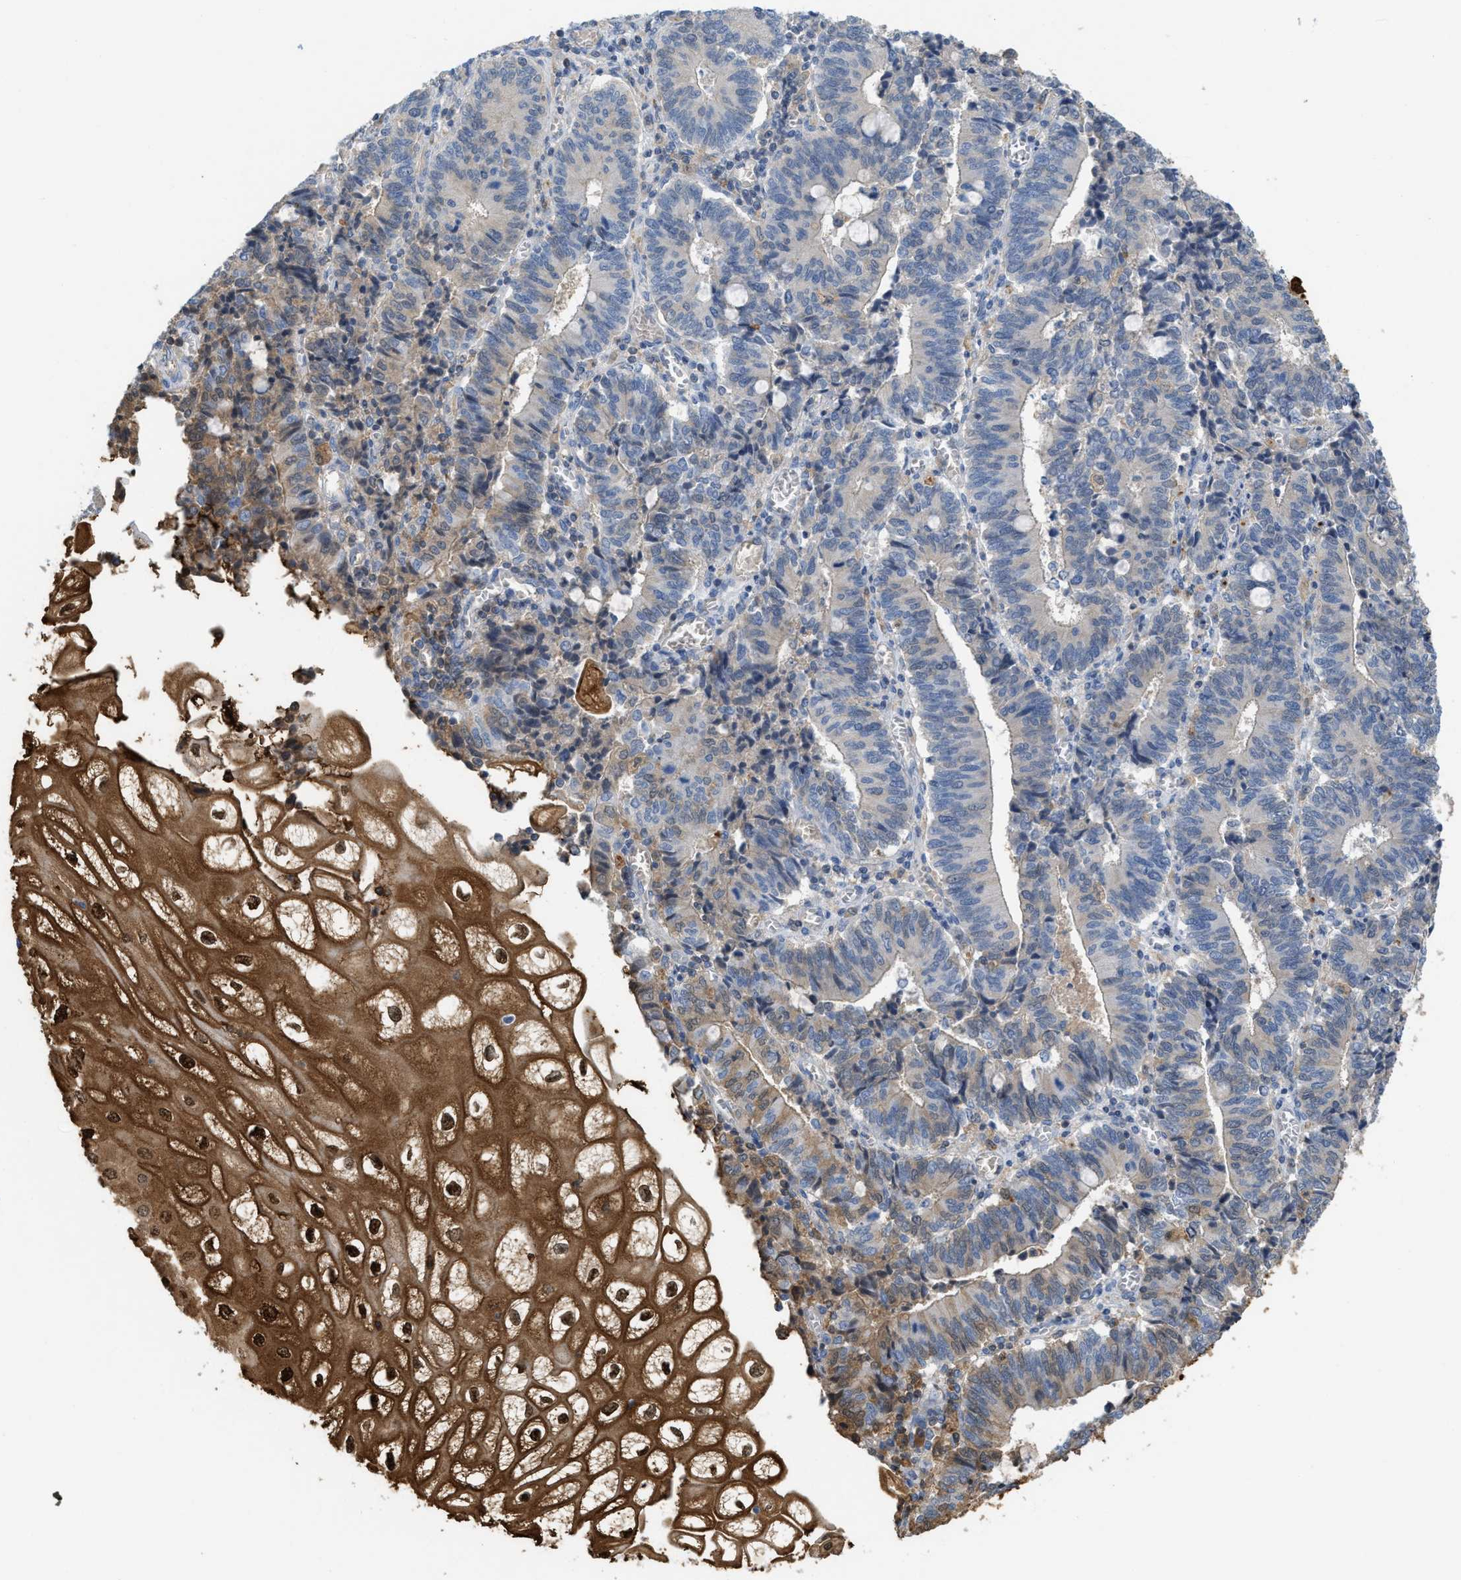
{"staining": {"intensity": "weak", "quantity": "<25%", "location": "cytoplasmic/membranous"}, "tissue": "cervical cancer", "cell_type": "Tumor cells", "image_type": "cancer", "snomed": [{"axis": "morphology", "description": "Adenocarcinoma, NOS"}, {"axis": "topography", "description": "Cervix"}], "caption": "Immunohistochemistry micrograph of neoplastic tissue: human cervical cancer (adenocarcinoma) stained with DAB displays no significant protein expression in tumor cells.", "gene": "CSTB", "patient": {"sex": "female", "age": 44}}